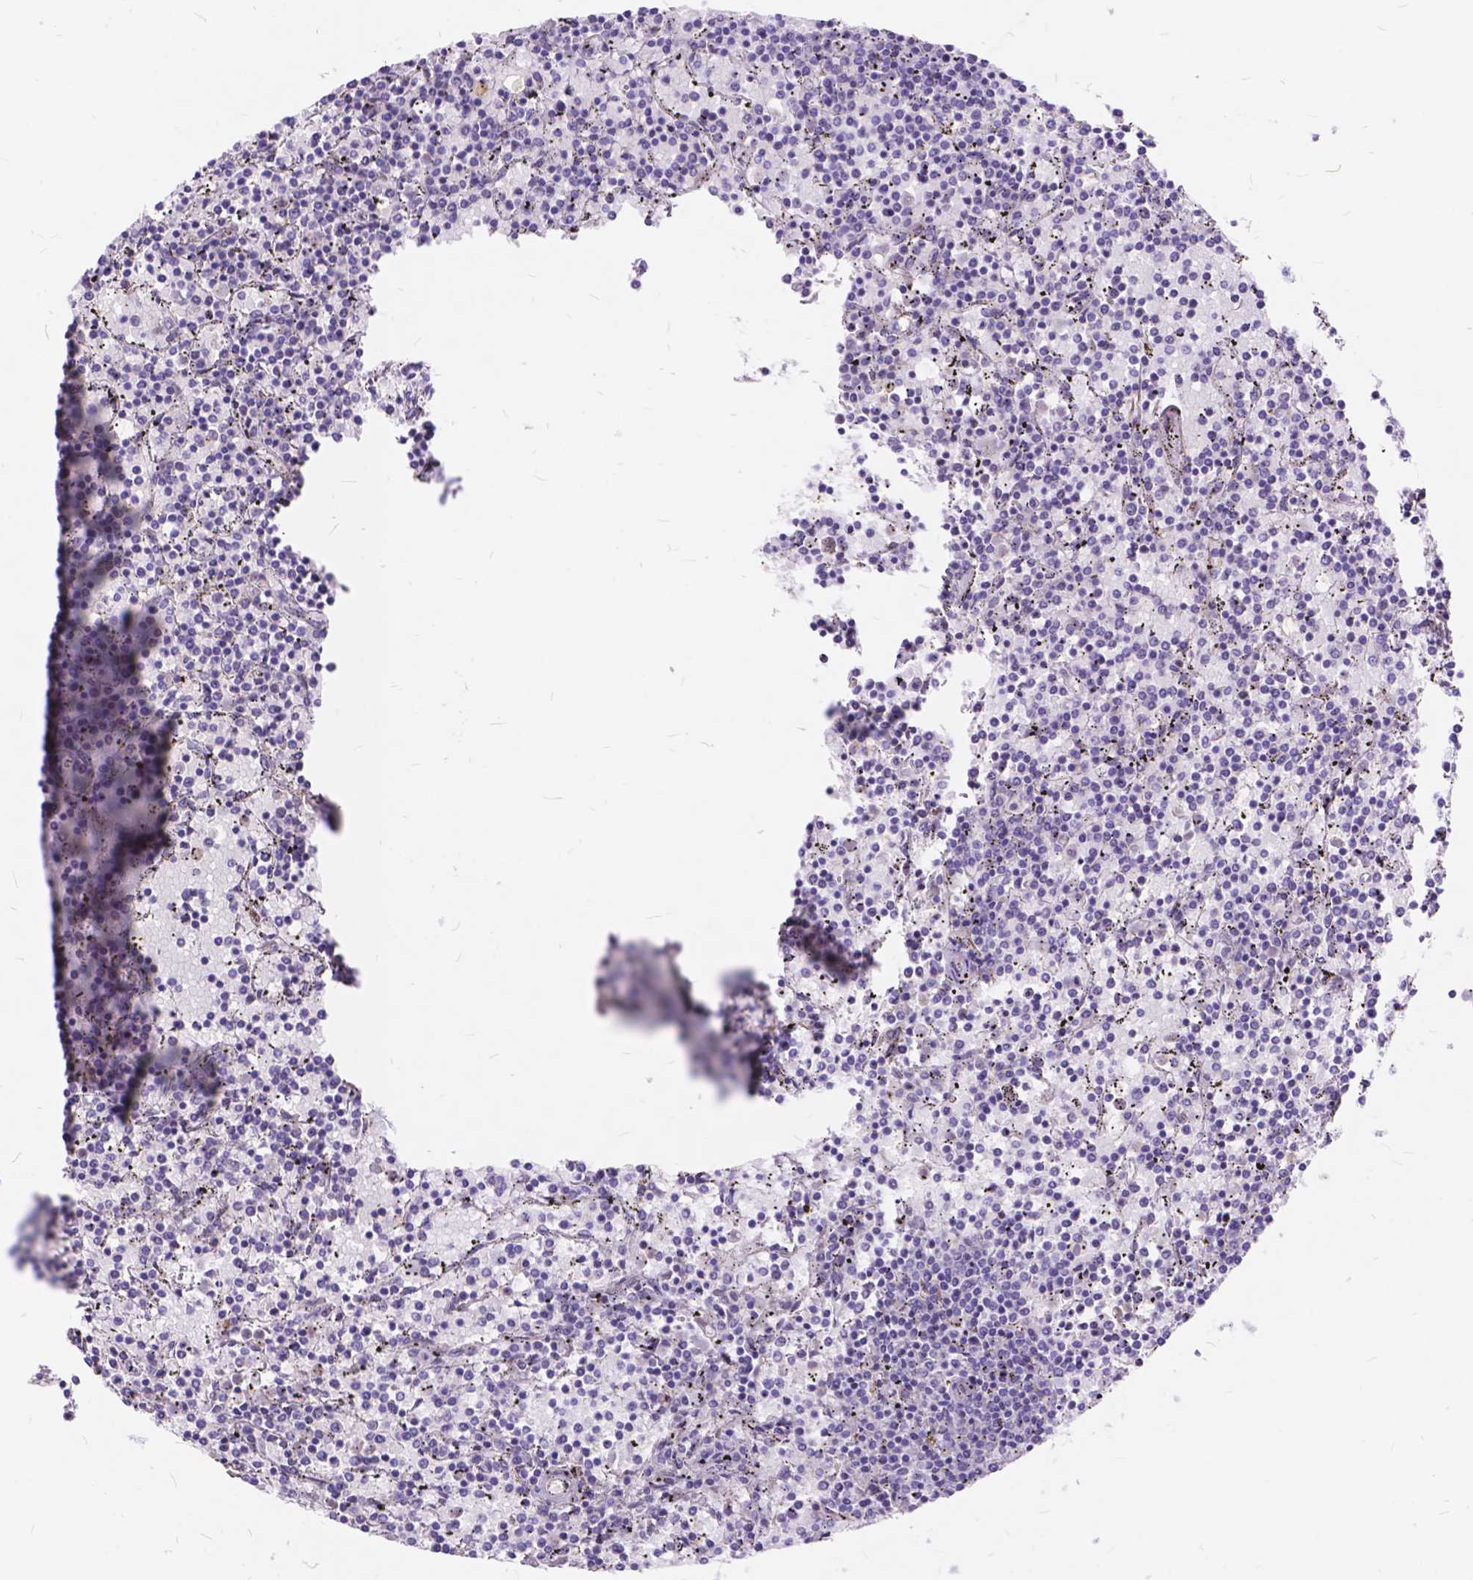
{"staining": {"intensity": "negative", "quantity": "none", "location": "none"}, "tissue": "lymphoma", "cell_type": "Tumor cells", "image_type": "cancer", "snomed": [{"axis": "morphology", "description": "Malignant lymphoma, non-Hodgkin's type, Low grade"}, {"axis": "topography", "description": "Spleen"}], "caption": "High magnification brightfield microscopy of malignant lymphoma, non-Hodgkin's type (low-grade) stained with DAB (brown) and counterstained with hematoxylin (blue): tumor cells show no significant positivity.", "gene": "MAN2C1", "patient": {"sex": "female", "age": 77}}